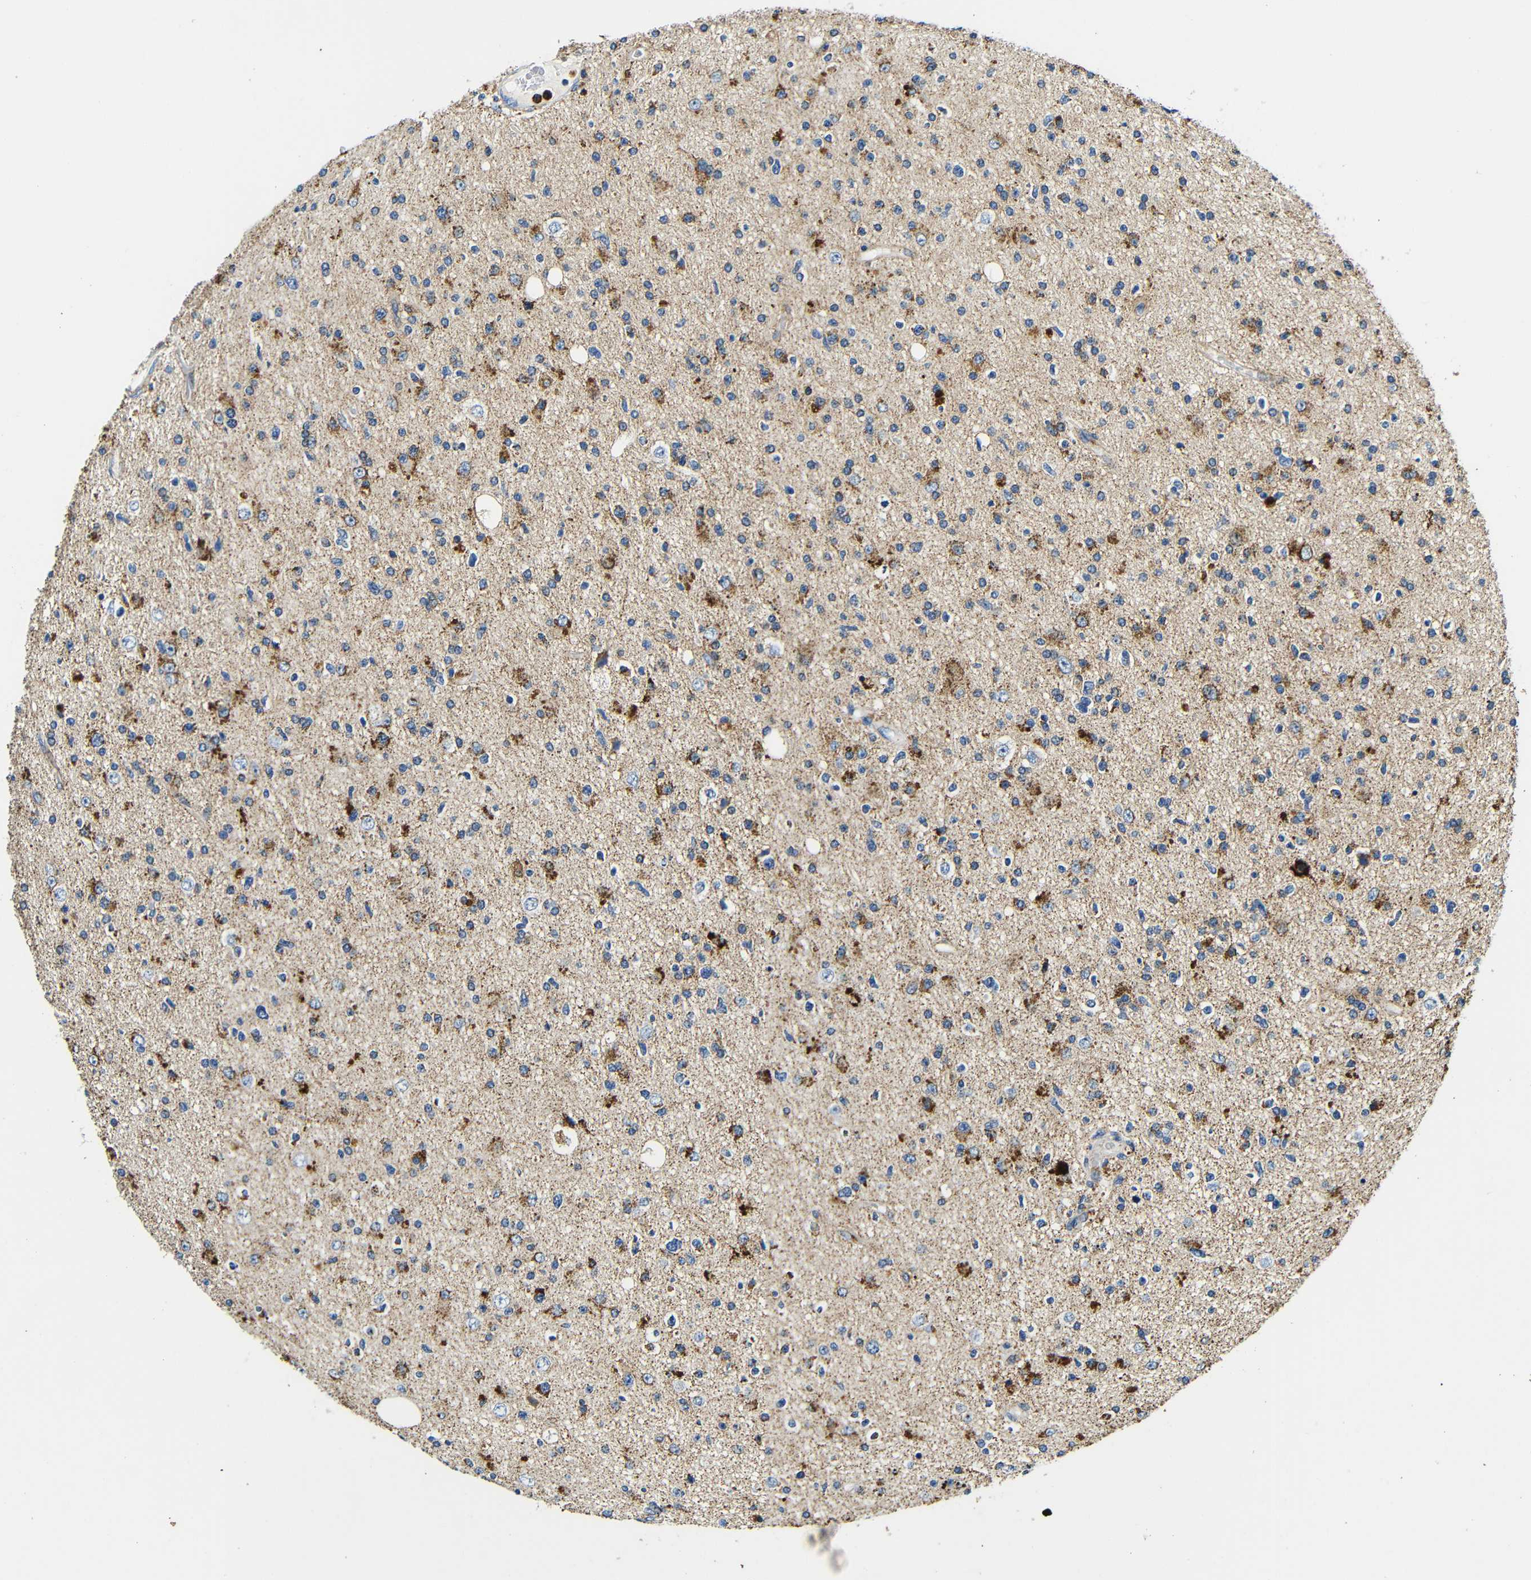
{"staining": {"intensity": "moderate", "quantity": "25%-75%", "location": "cytoplasmic/membranous"}, "tissue": "glioma", "cell_type": "Tumor cells", "image_type": "cancer", "snomed": [{"axis": "morphology", "description": "Glioma, malignant, High grade"}, {"axis": "topography", "description": "Brain"}], "caption": "Malignant glioma (high-grade) stained with a protein marker exhibits moderate staining in tumor cells.", "gene": "GALNT18", "patient": {"sex": "male", "age": 33}}